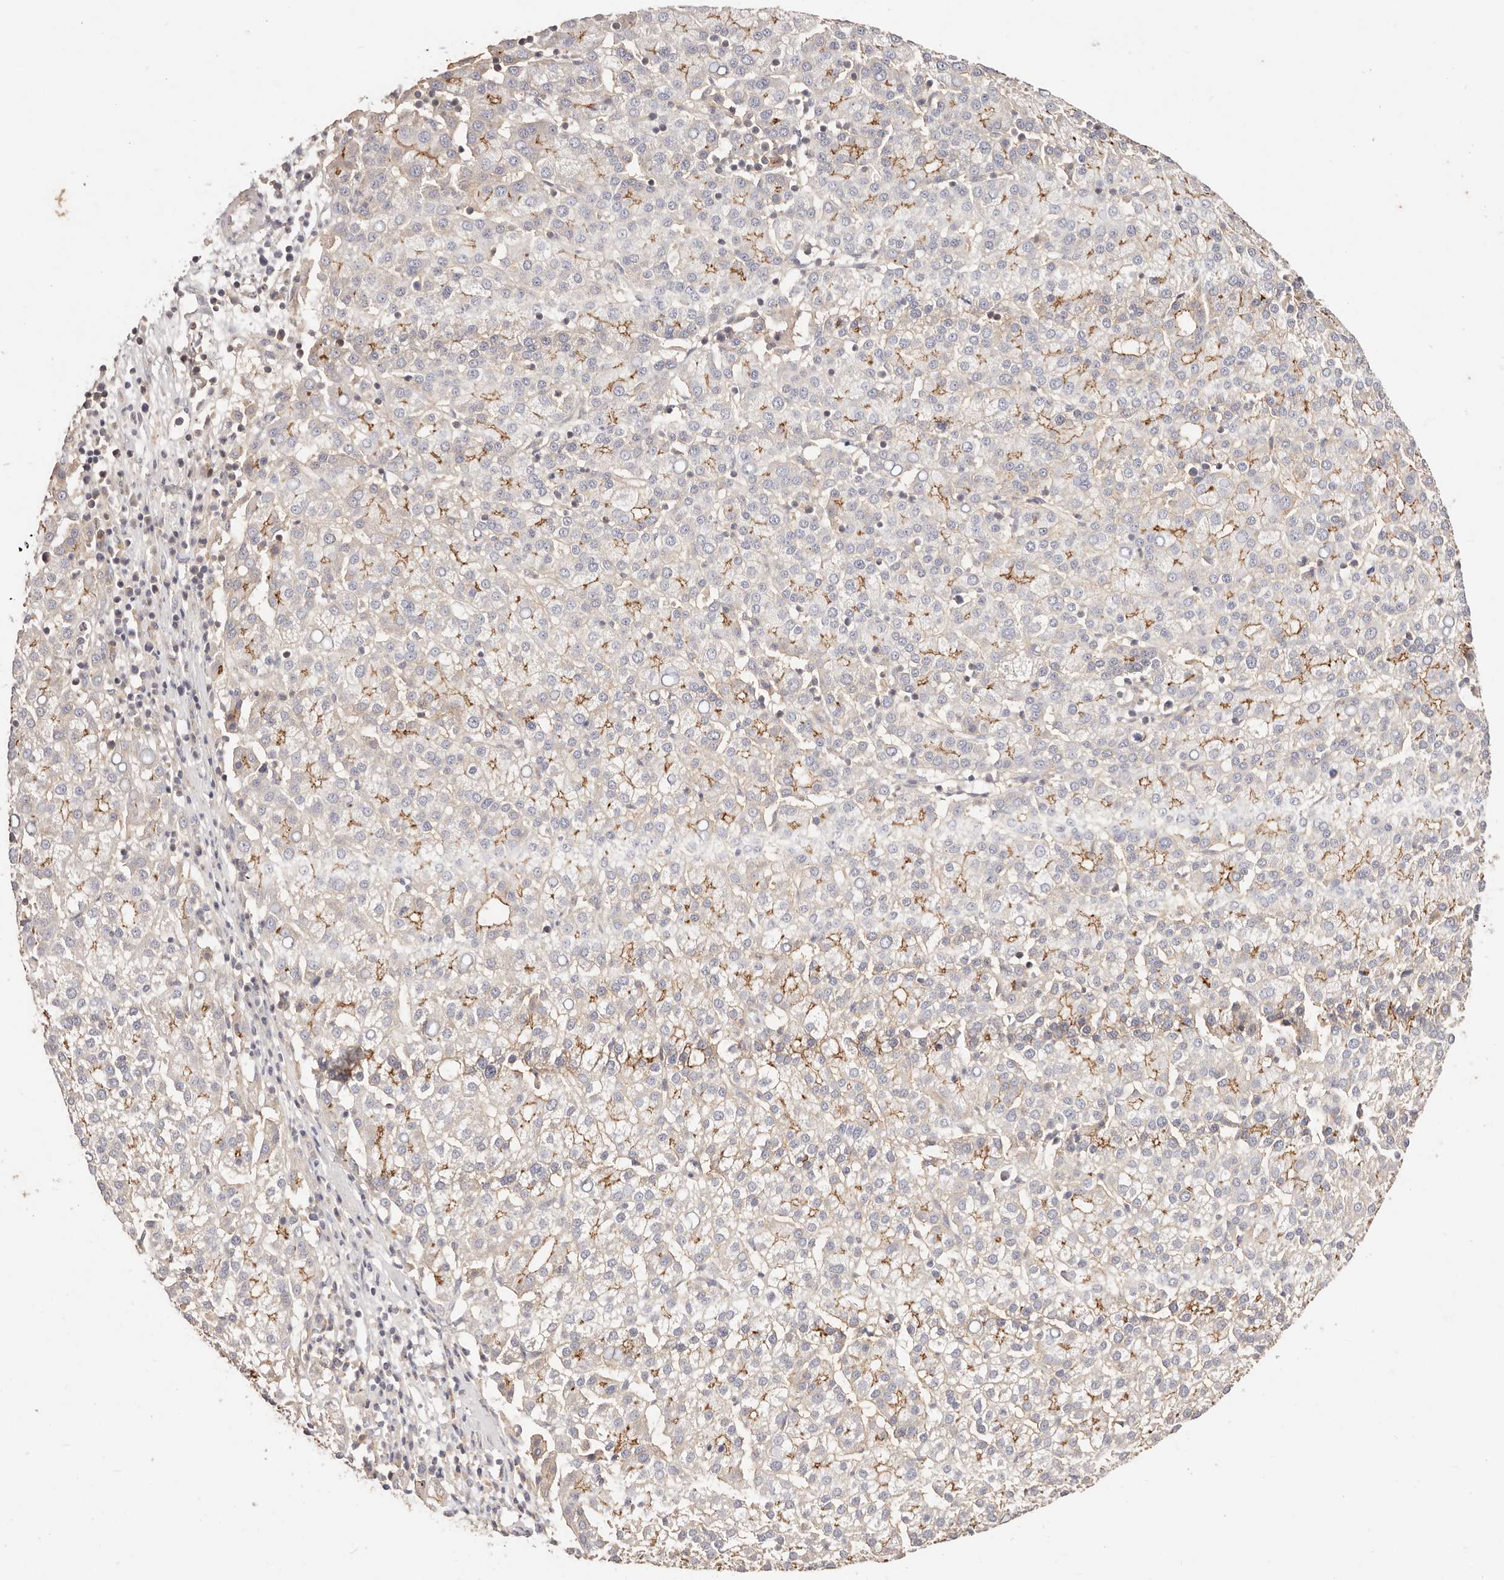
{"staining": {"intensity": "moderate", "quantity": "<25%", "location": "cytoplasmic/membranous"}, "tissue": "liver cancer", "cell_type": "Tumor cells", "image_type": "cancer", "snomed": [{"axis": "morphology", "description": "Carcinoma, Hepatocellular, NOS"}, {"axis": "topography", "description": "Liver"}], "caption": "Liver cancer (hepatocellular carcinoma) was stained to show a protein in brown. There is low levels of moderate cytoplasmic/membranous expression in approximately <25% of tumor cells.", "gene": "CXADR", "patient": {"sex": "female", "age": 58}}